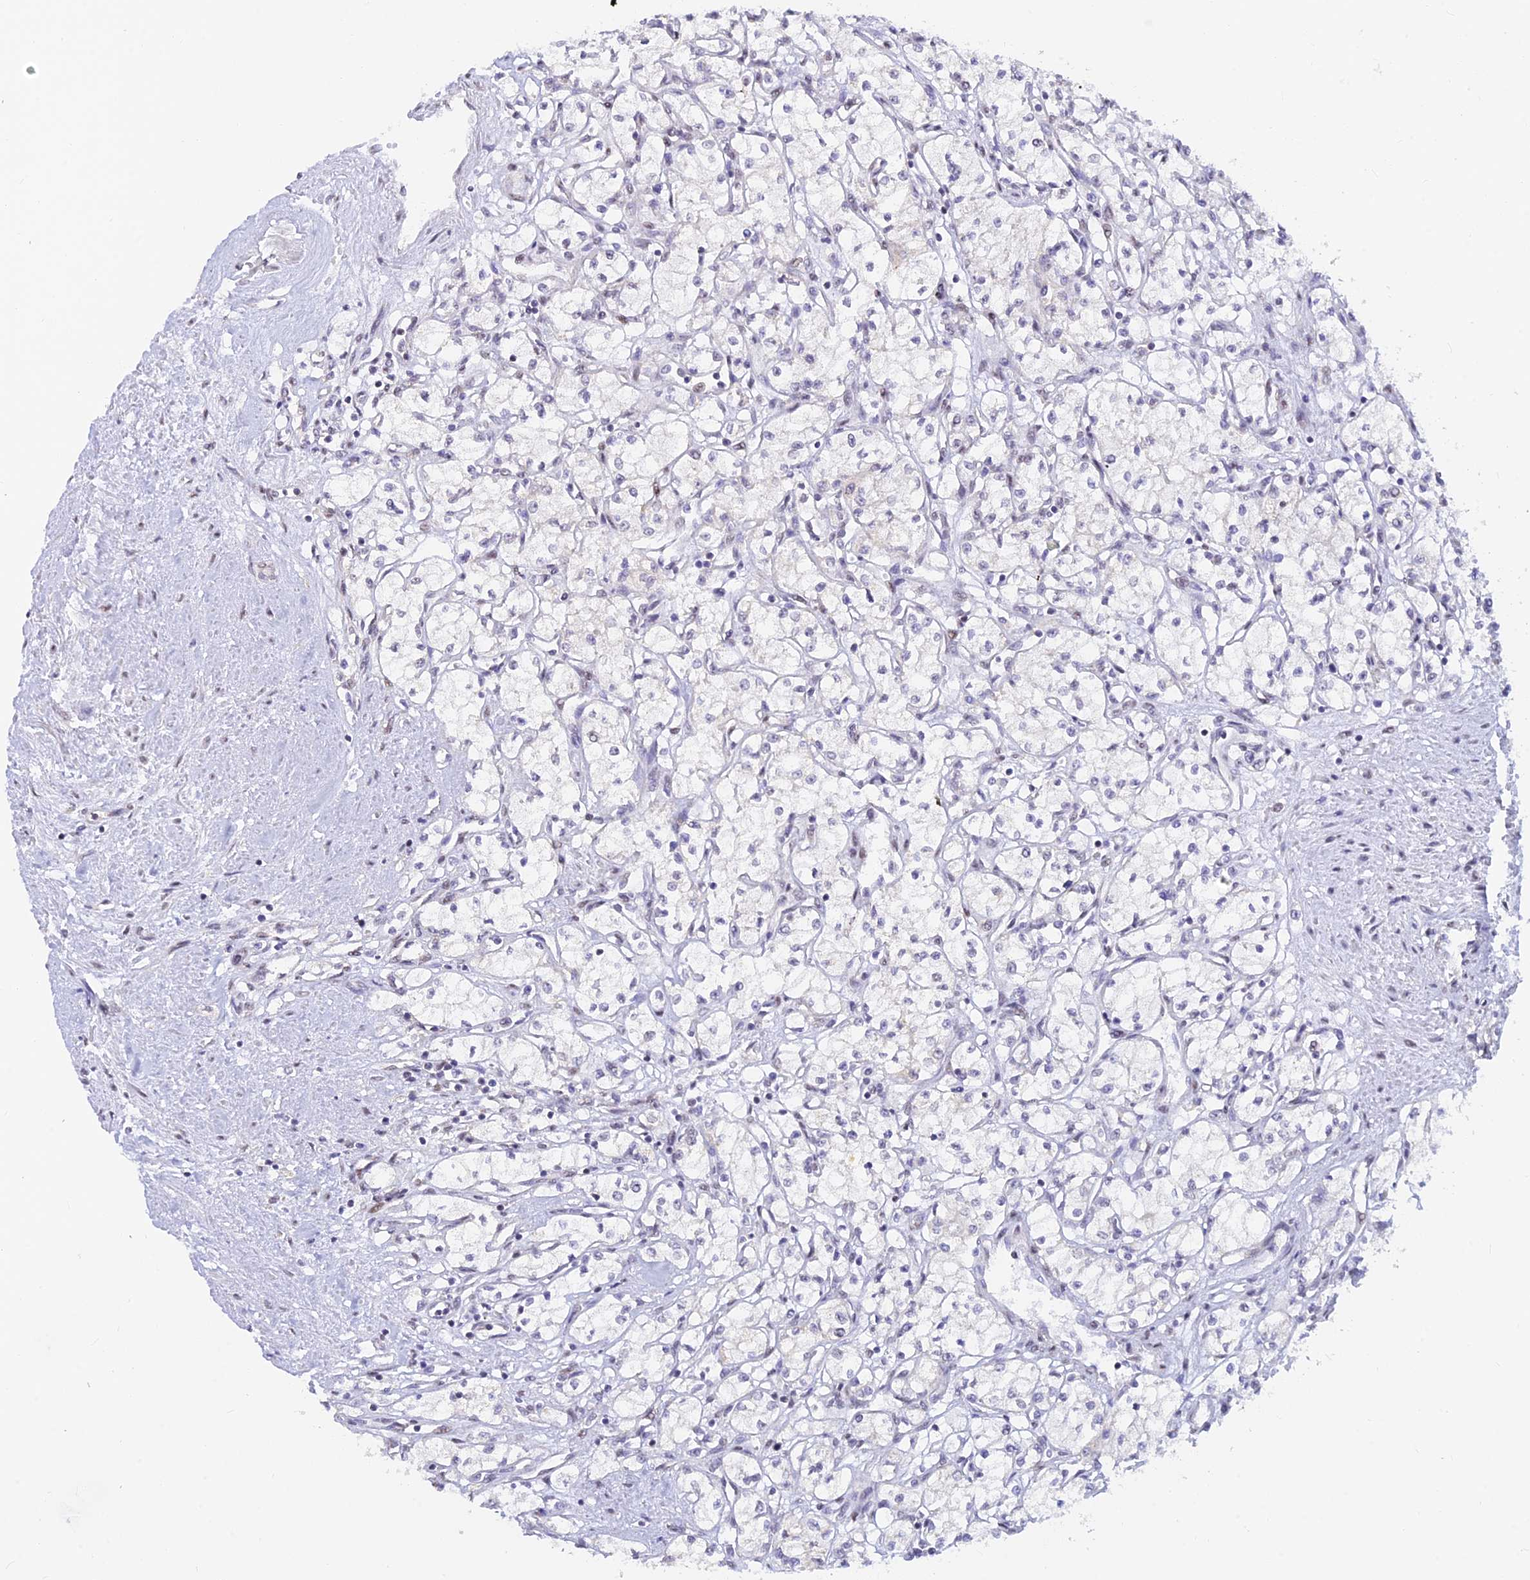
{"staining": {"intensity": "negative", "quantity": "none", "location": "none"}, "tissue": "renal cancer", "cell_type": "Tumor cells", "image_type": "cancer", "snomed": [{"axis": "morphology", "description": "Adenocarcinoma, NOS"}, {"axis": "topography", "description": "Kidney"}], "caption": "Immunohistochemistry micrograph of renal cancer (adenocarcinoma) stained for a protein (brown), which demonstrates no positivity in tumor cells.", "gene": "INKA1", "patient": {"sex": "male", "age": 59}}